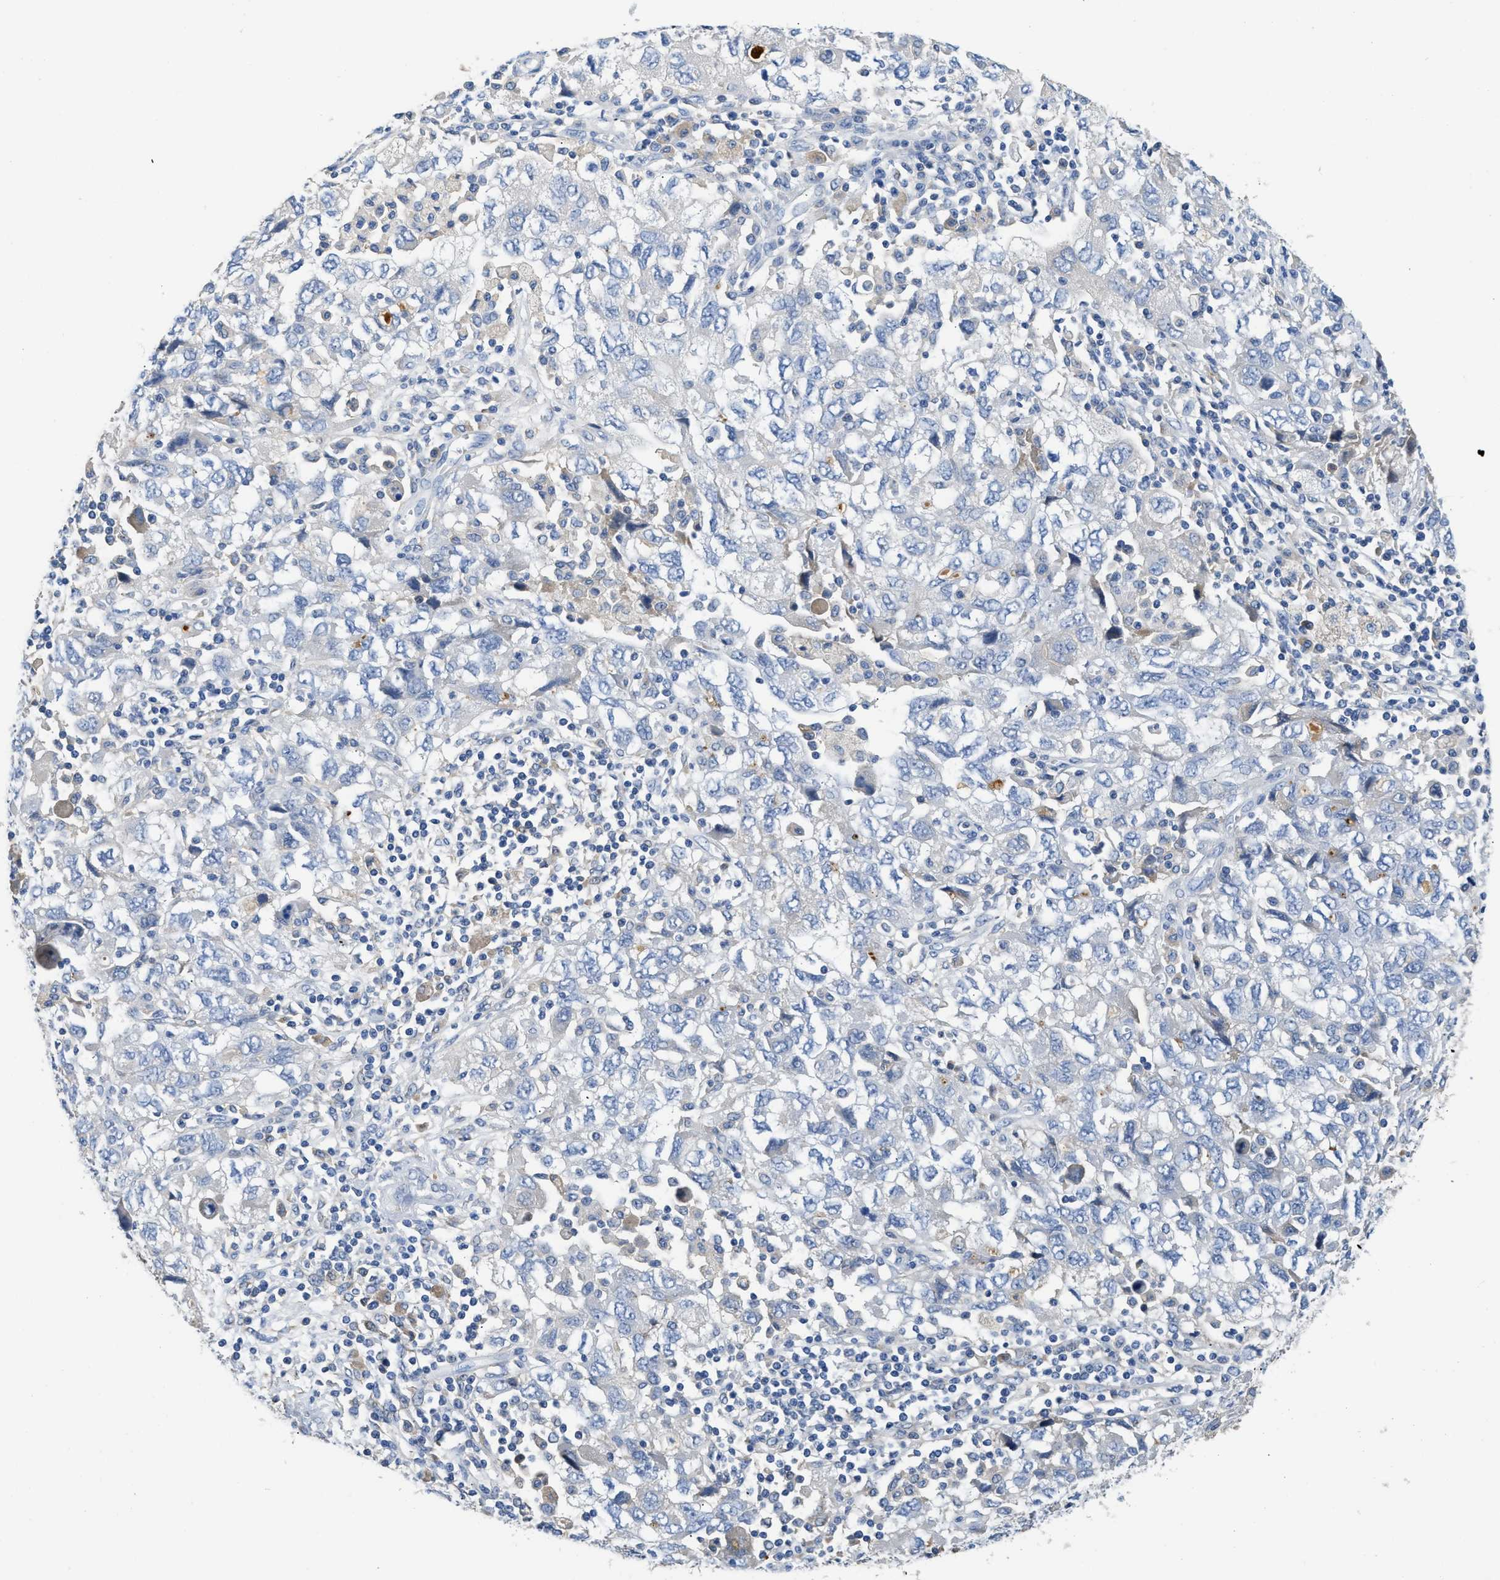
{"staining": {"intensity": "negative", "quantity": "none", "location": "none"}, "tissue": "ovarian cancer", "cell_type": "Tumor cells", "image_type": "cancer", "snomed": [{"axis": "morphology", "description": "Carcinoma, NOS"}, {"axis": "morphology", "description": "Cystadenocarcinoma, serous, NOS"}, {"axis": "topography", "description": "Ovary"}], "caption": "Immunohistochemistry (IHC) of ovarian cancer (carcinoma) exhibits no expression in tumor cells. The staining was performed using DAB to visualize the protein expression in brown, while the nuclei were stained in blue with hematoxylin (Magnification: 20x).", "gene": "C1S", "patient": {"sex": "female", "age": 69}}